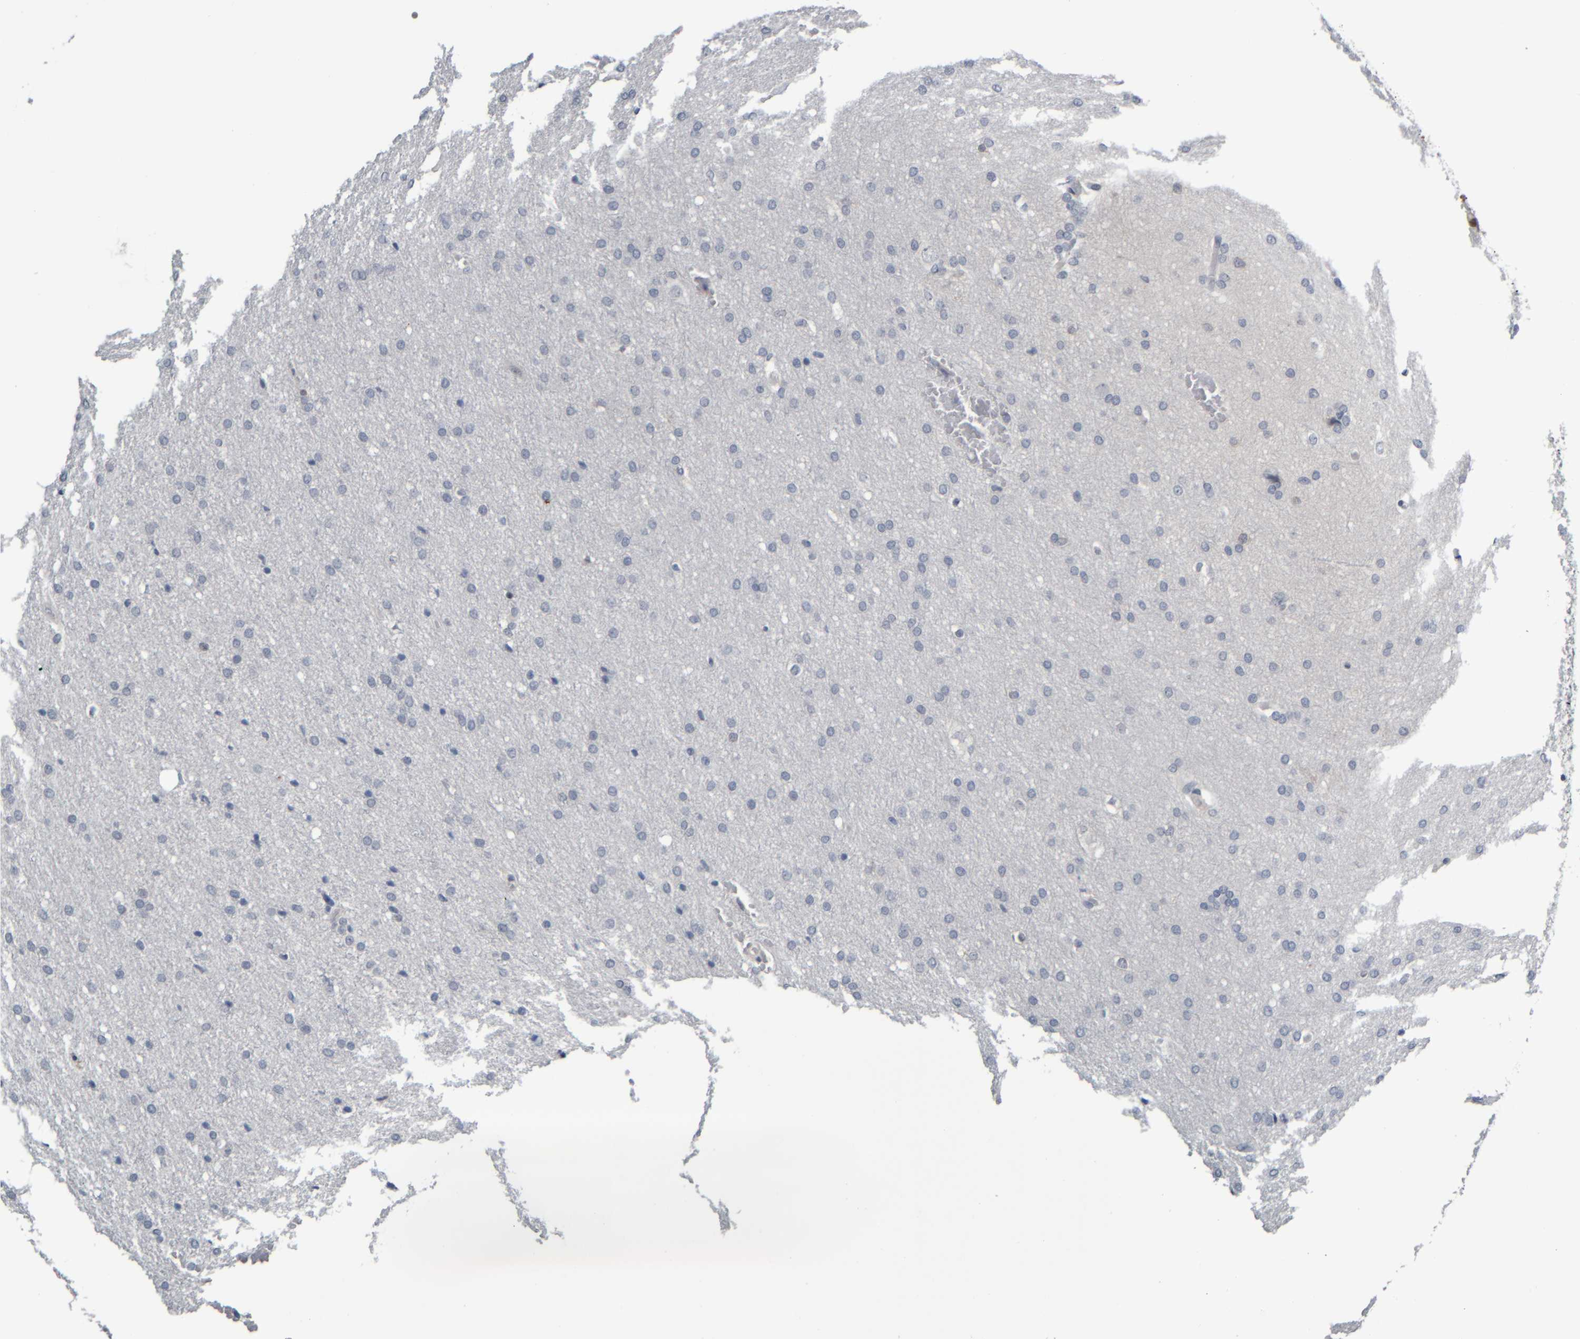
{"staining": {"intensity": "negative", "quantity": "none", "location": "none"}, "tissue": "glioma", "cell_type": "Tumor cells", "image_type": "cancer", "snomed": [{"axis": "morphology", "description": "Glioma, malignant, Low grade"}, {"axis": "topography", "description": "Brain"}], "caption": "High magnification brightfield microscopy of malignant low-grade glioma stained with DAB (brown) and counterstained with hematoxylin (blue): tumor cells show no significant expression. The staining was performed using DAB (3,3'-diaminobenzidine) to visualize the protein expression in brown, while the nuclei were stained in blue with hematoxylin (Magnification: 20x).", "gene": "COL14A1", "patient": {"sex": "female", "age": 37}}